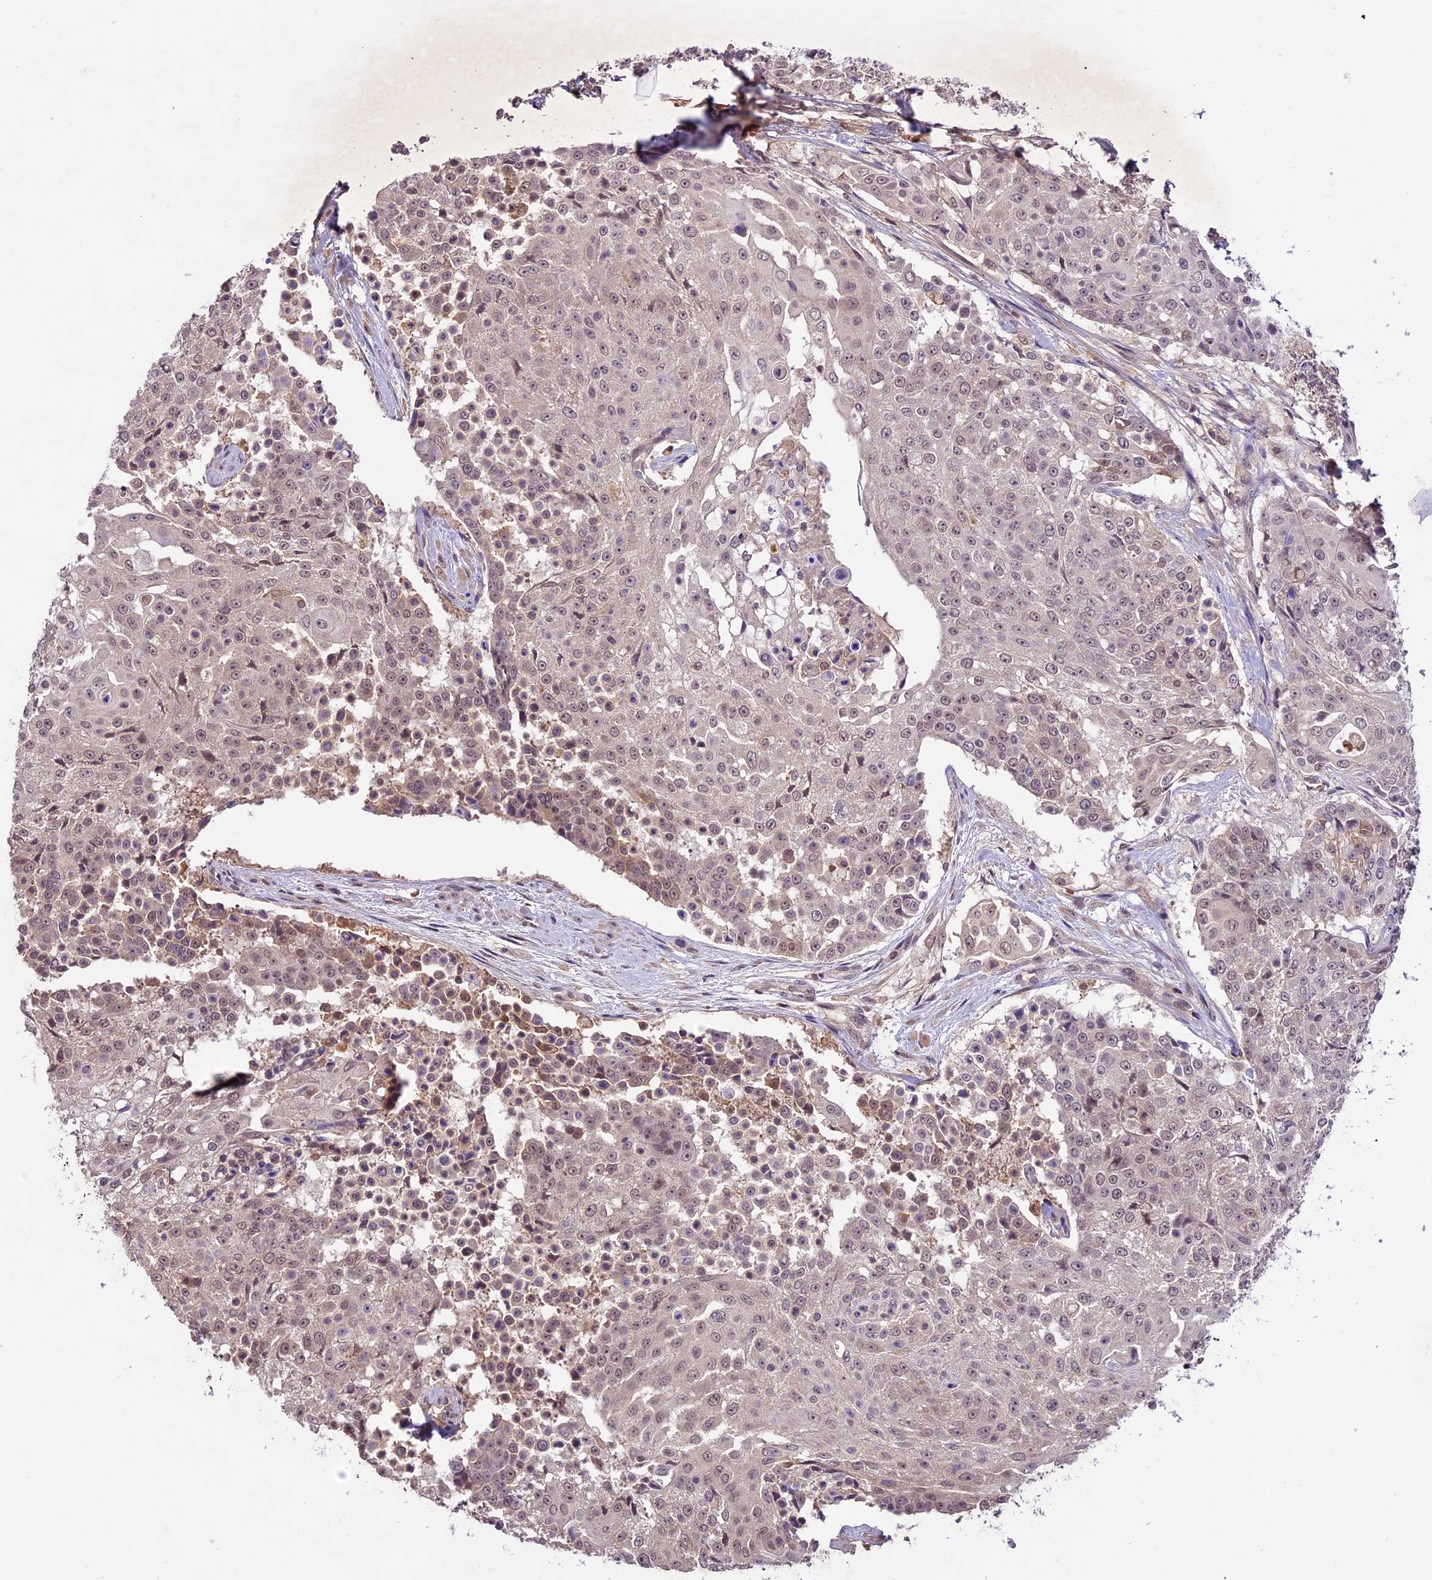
{"staining": {"intensity": "weak", "quantity": "25%-75%", "location": "nuclear"}, "tissue": "urothelial cancer", "cell_type": "Tumor cells", "image_type": "cancer", "snomed": [{"axis": "morphology", "description": "Urothelial carcinoma, High grade"}, {"axis": "topography", "description": "Urinary bladder"}], "caption": "Protein expression analysis of human urothelial cancer reveals weak nuclear staining in approximately 25%-75% of tumor cells. (Stains: DAB in brown, nuclei in blue, Microscopy: brightfield microscopy at high magnification).", "gene": "ATP10A", "patient": {"sex": "female", "age": 63}}